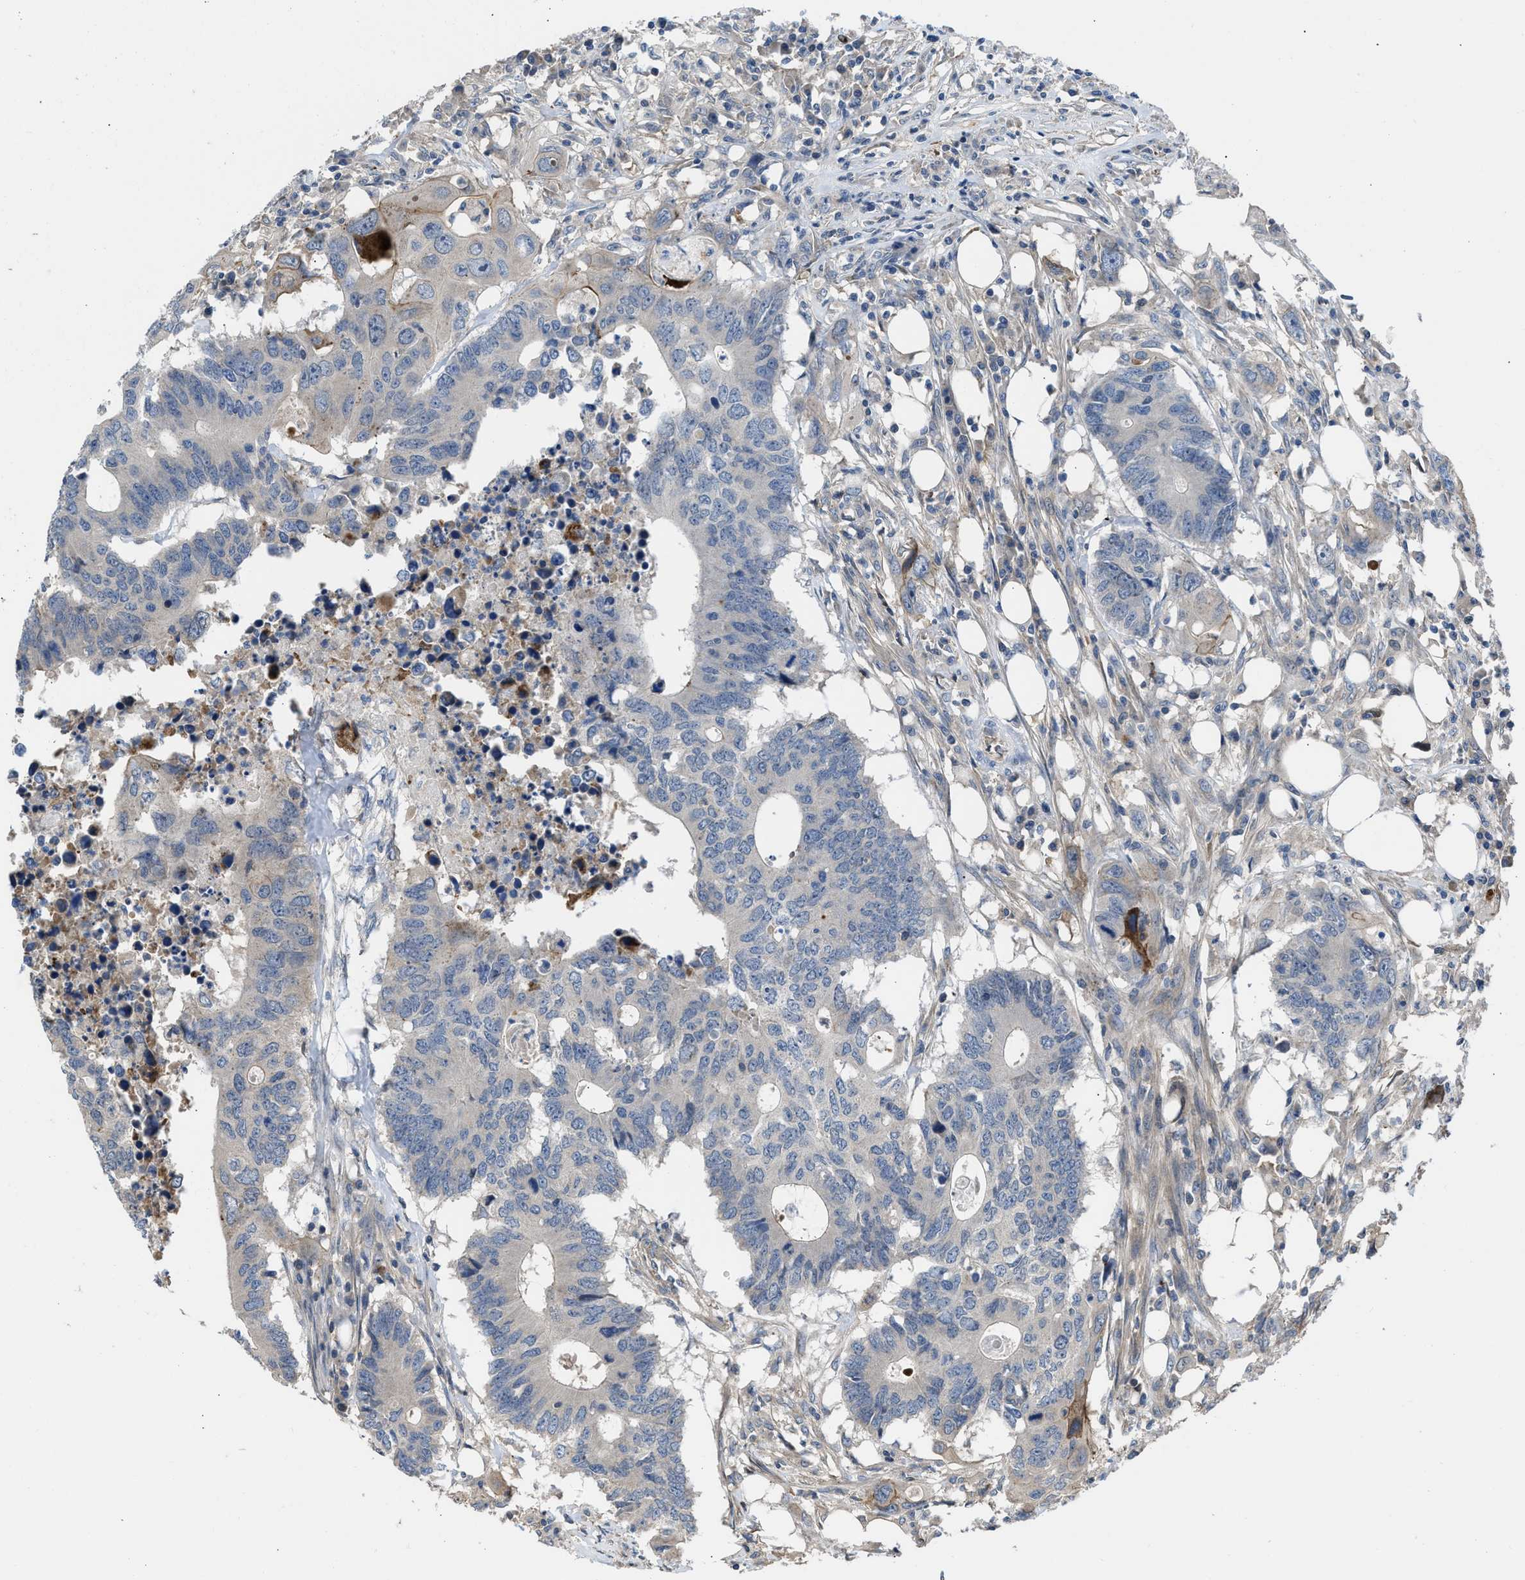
{"staining": {"intensity": "negative", "quantity": "none", "location": "none"}, "tissue": "colorectal cancer", "cell_type": "Tumor cells", "image_type": "cancer", "snomed": [{"axis": "morphology", "description": "Adenocarcinoma, NOS"}, {"axis": "topography", "description": "Colon"}], "caption": "DAB immunohistochemical staining of adenocarcinoma (colorectal) displays no significant expression in tumor cells. (DAB IHC with hematoxylin counter stain).", "gene": "GPATCH2L", "patient": {"sex": "male", "age": 71}}